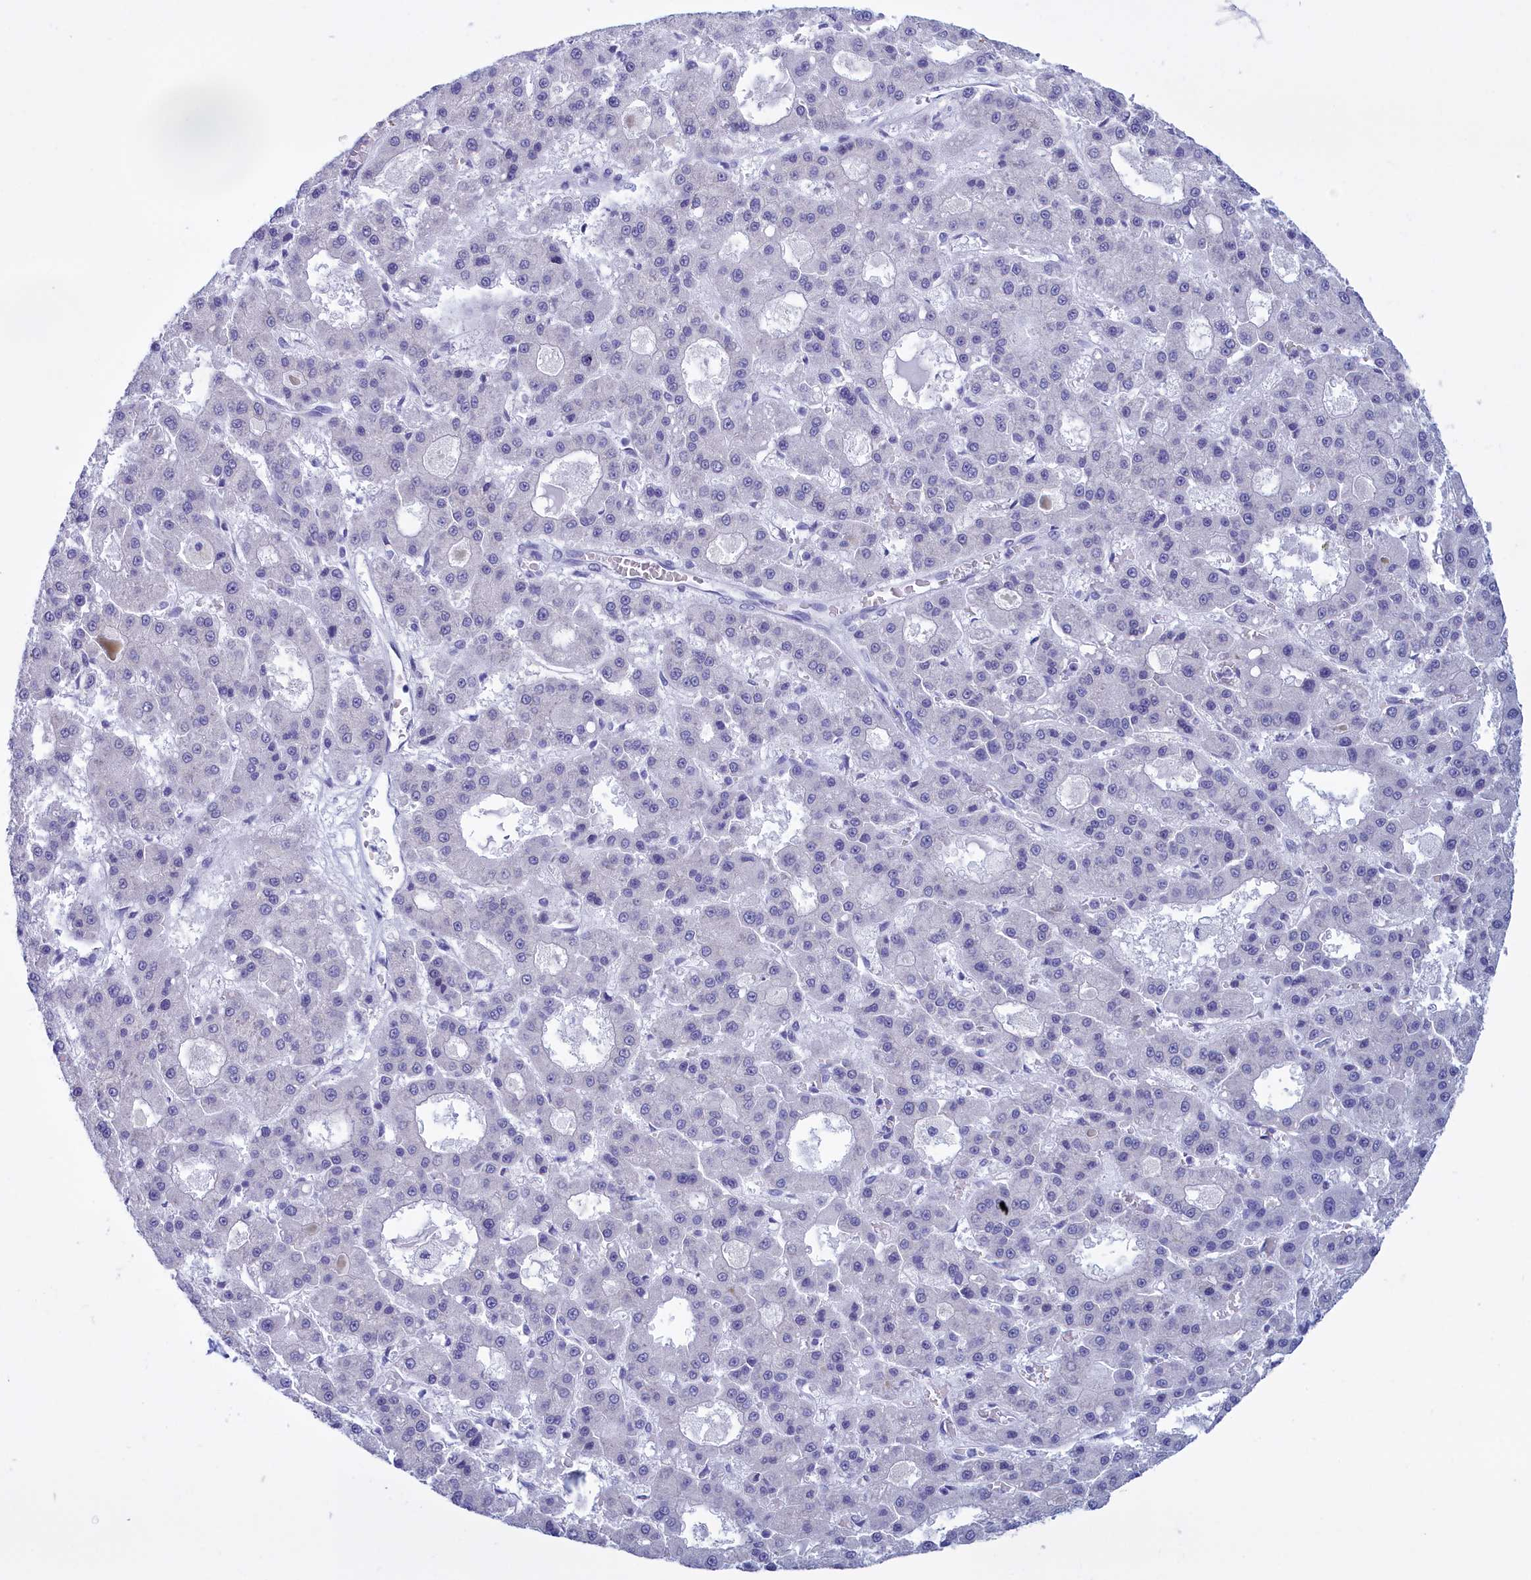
{"staining": {"intensity": "negative", "quantity": "none", "location": "none"}, "tissue": "liver cancer", "cell_type": "Tumor cells", "image_type": "cancer", "snomed": [{"axis": "morphology", "description": "Carcinoma, Hepatocellular, NOS"}, {"axis": "topography", "description": "Liver"}], "caption": "Tumor cells are negative for protein expression in human liver hepatocellular carcinoma.", "gene": "TMEM97", "patient": {"sex": "male", "age": 70}}